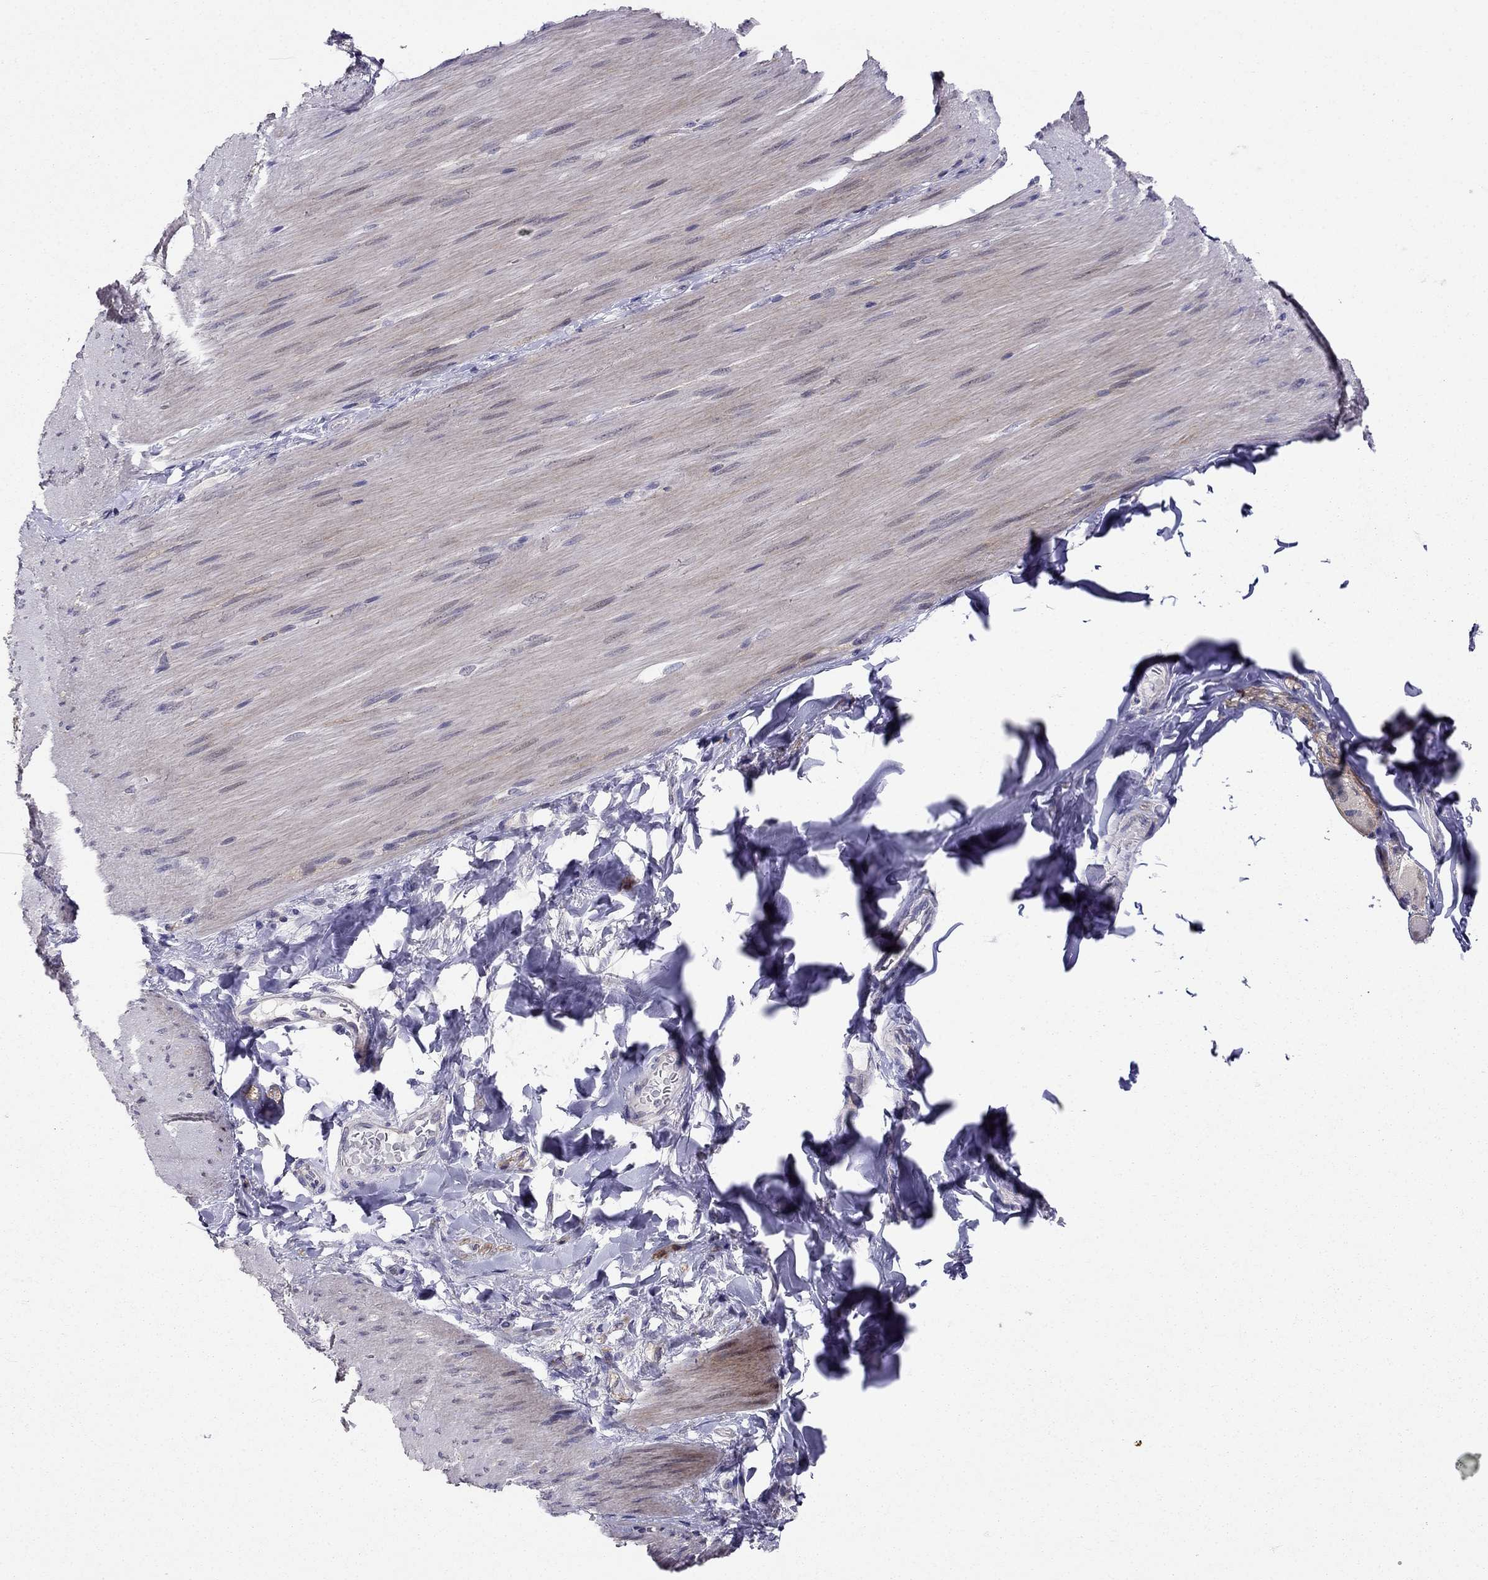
{"staining": {"intensity": "negative", "quantity": "none", "location": "none"}, "tissue": "adipose tissue", "cell_type": "Adipocytes", "image_type": "normal", "snomed": [{"axis": "morphology", "description": "Normal tissue, NOS"}, {"axis": "topography", "description": "Smooth muscle"}, {"axis": "topography", "description": "Duodenum"}, {"axis": "topography", "description": "Peripheral nerve tissue"}], "caption": "This is a histopathology image of immunohistochemistry staining of unremarkable adipose tissue, which shows no positivity in adipocytes. (DAB immunohistochemistry, high magnification).", "gene": "MAGEB4", "patient": {"sex": "female", "age": 61}}